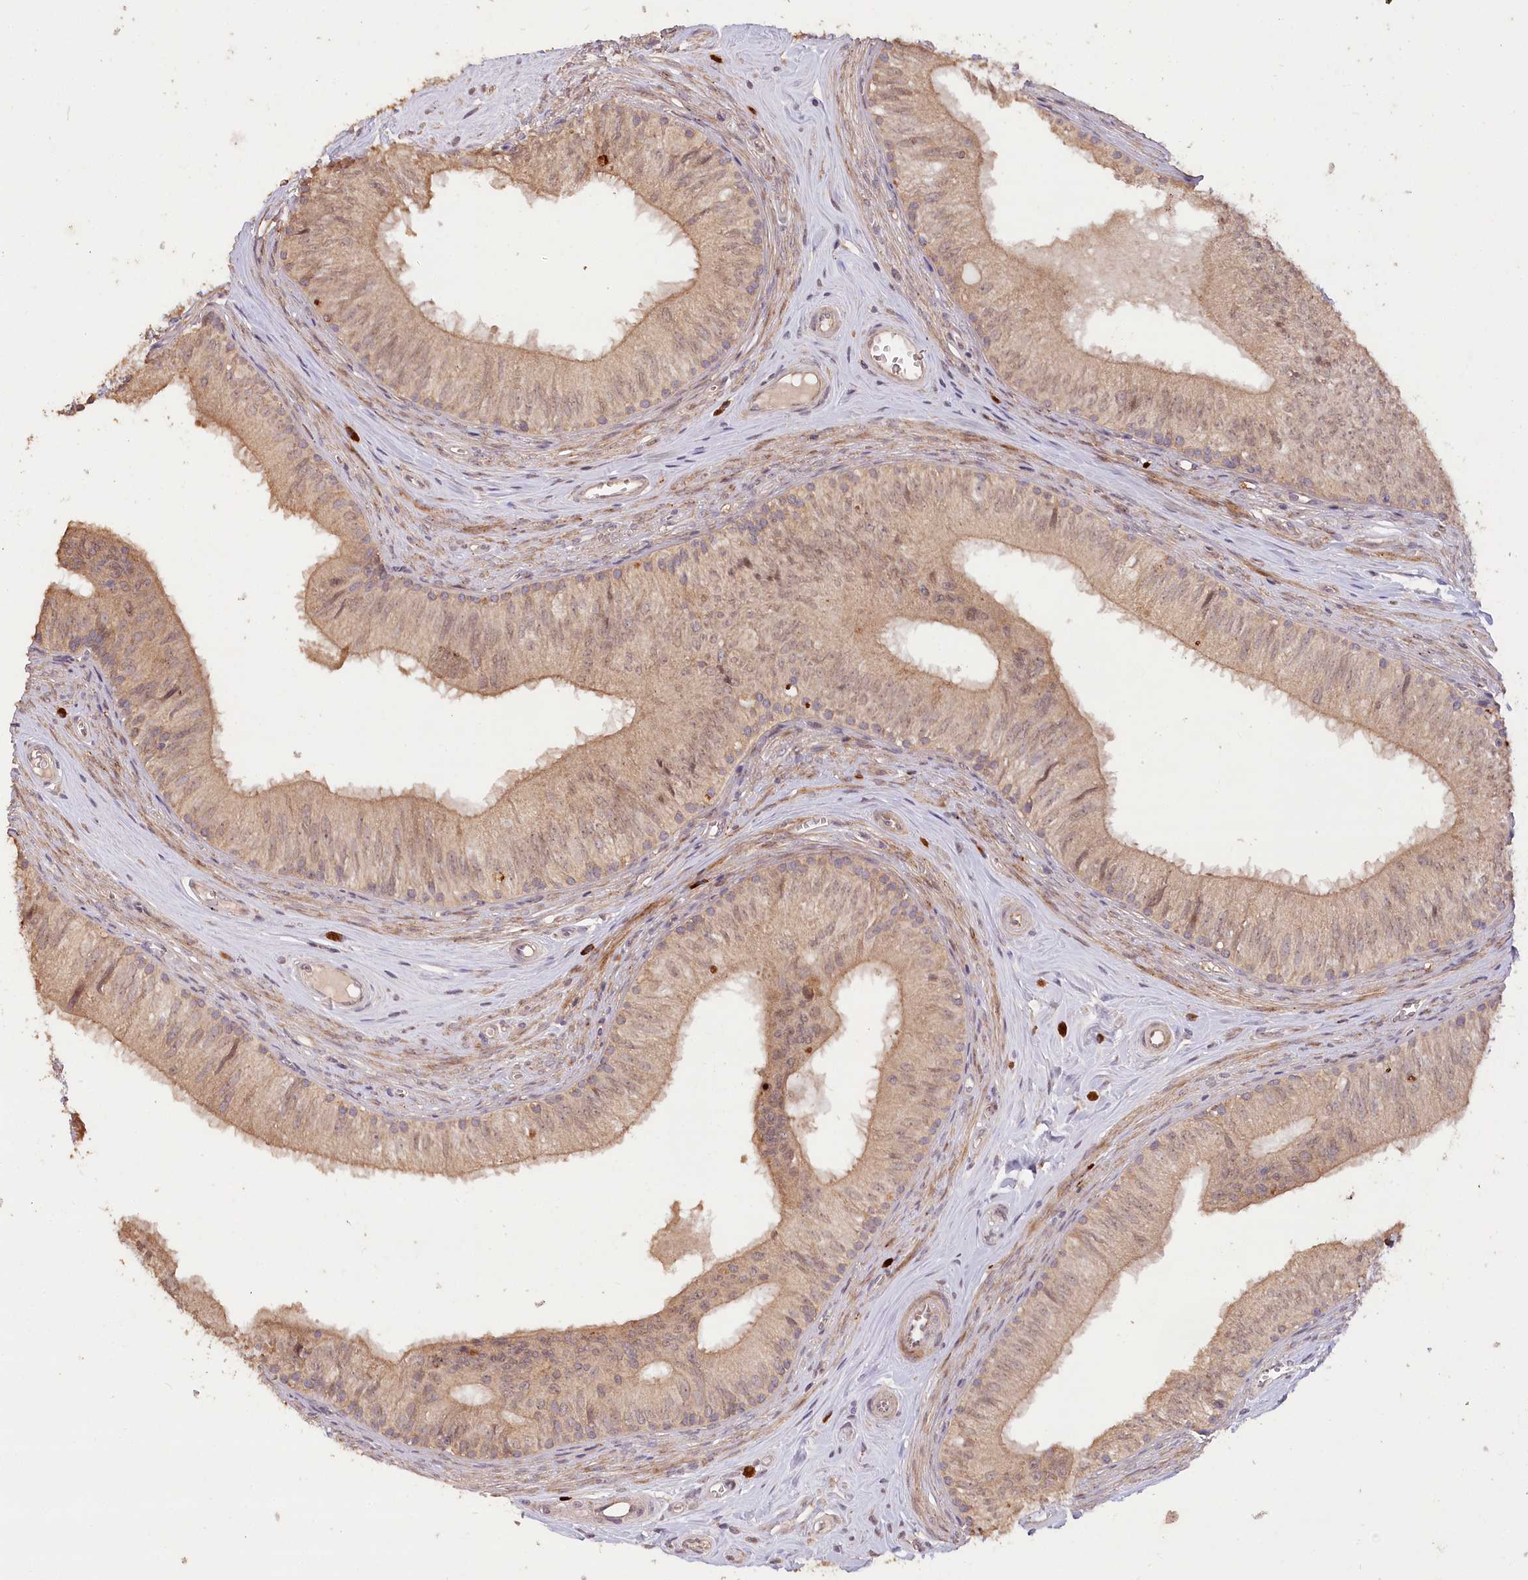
{"staining": {"intensity": "moderate", "quantity": "25%-75%", "location": "cytoplasmic/membranous"}, "tissue": "epididymis", "cell_type": "Glandular cells", "image_type": "normal", "snomed": [{"axis": "morphology", "description": "Normal tissue, NOS"}, {"axis": "topography", "description": "Epididymis"}], "caption": "A brown stain highlights moderate cytoplasmic/membranous positivity of a protein in glandular cells of unremarkable human epididymis.", "gene": "IRAK1BP1", "patient": {"sex": "male", "age": 46}}